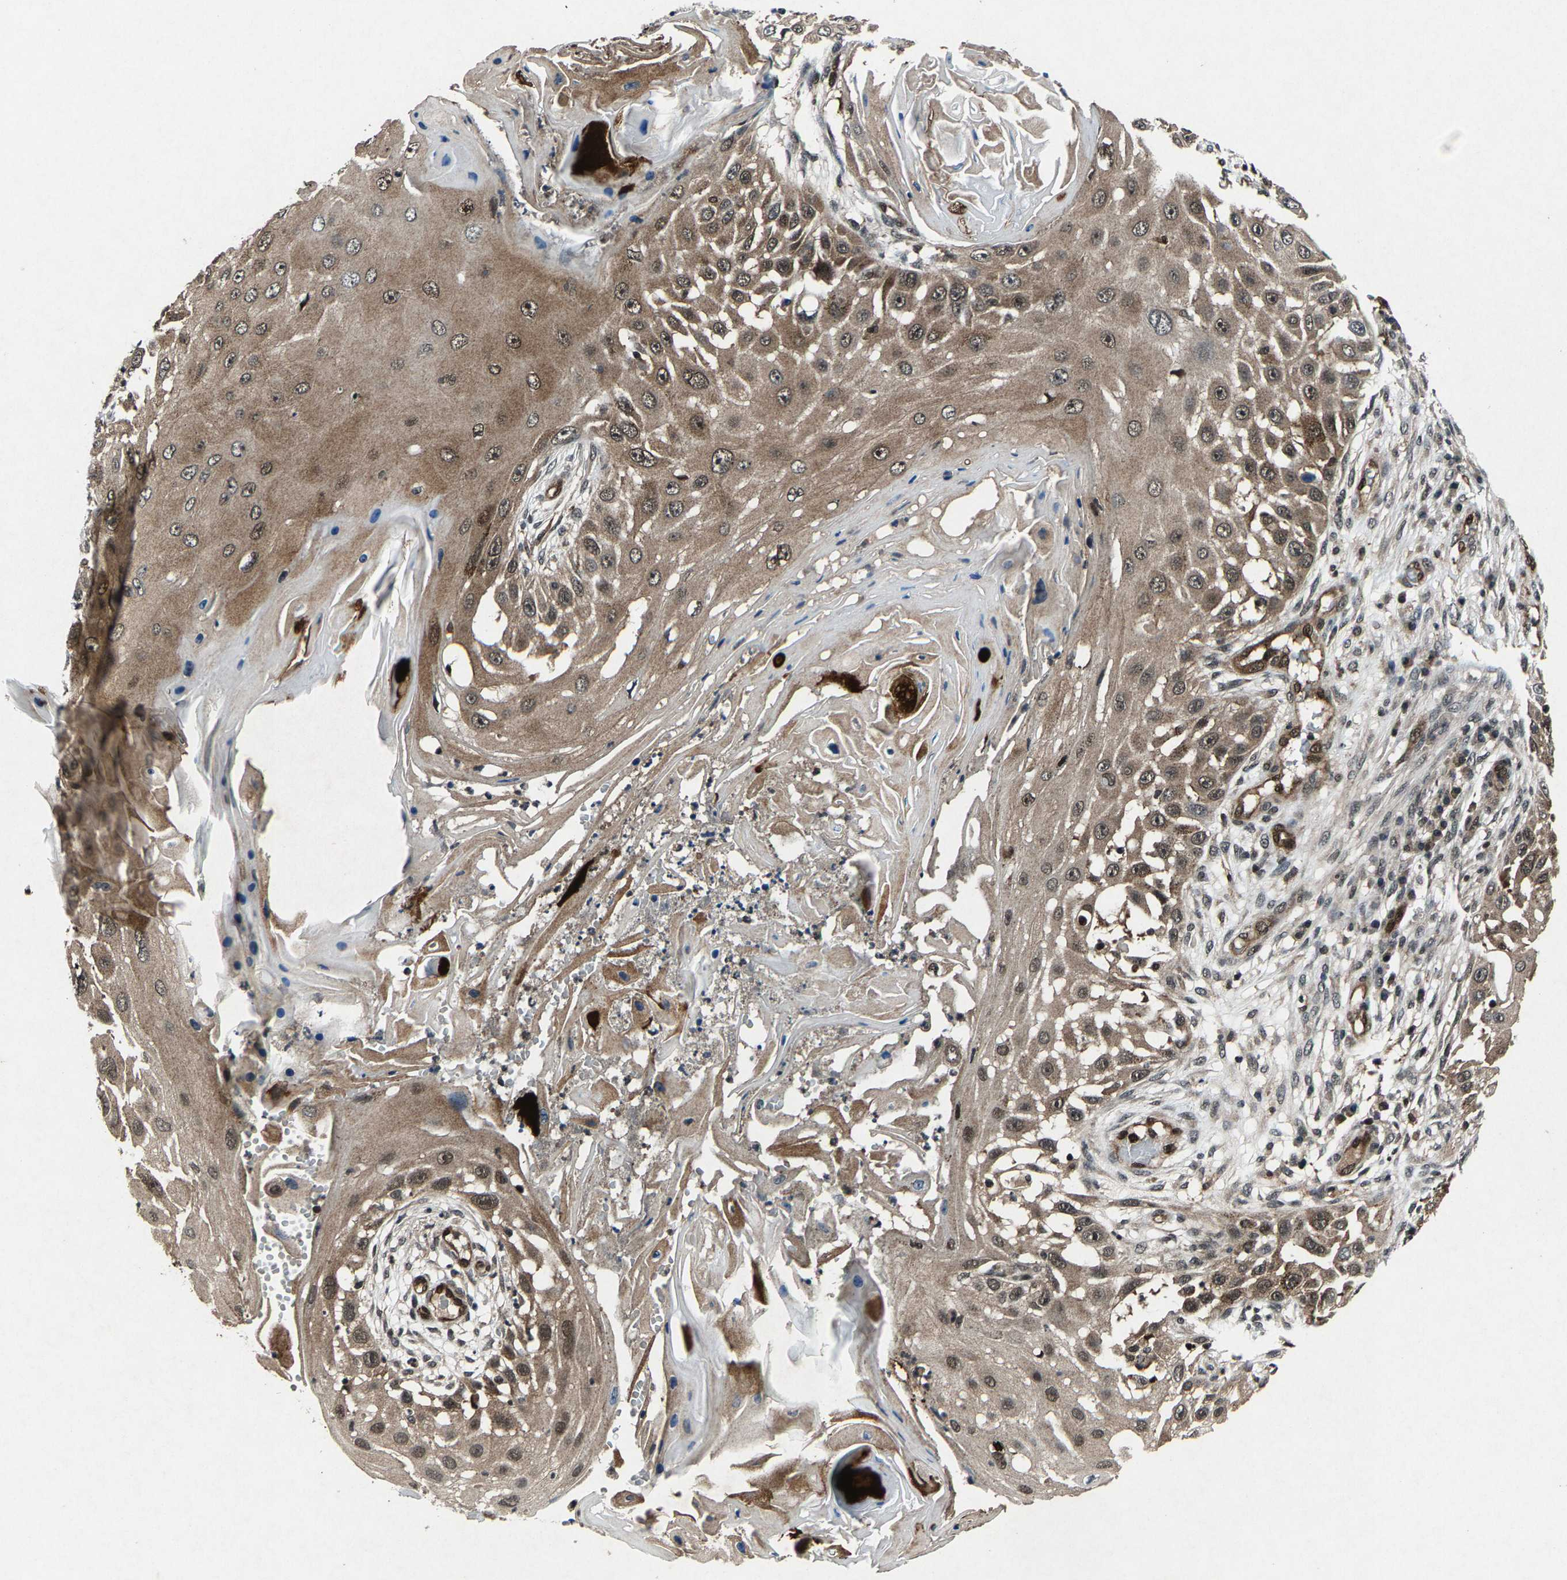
{"staining": {"intensity": "moderate", "quantity": ">75%", "location": "cytoplasmic/membranous,nuclear"}, "tissue": "skin cancer", "cell_type": "Tumor cells", "image_type": "cancer", "snomed": [{"axis": "morphology", "description": "Squamous cell carcinoma, NOS"}, {"axis": "topography", "description": "Skin"}], "caption": "An IHC photomicrograph of neoplastic tissue is shown. Protein staining in brown labels moderate cytoplasmic/membranous and nuclear positivity in skin squamous cell carcinoma within tumor cells.", "gene": "ATXN3", "patient": {"sex": "female", "age": 44}}